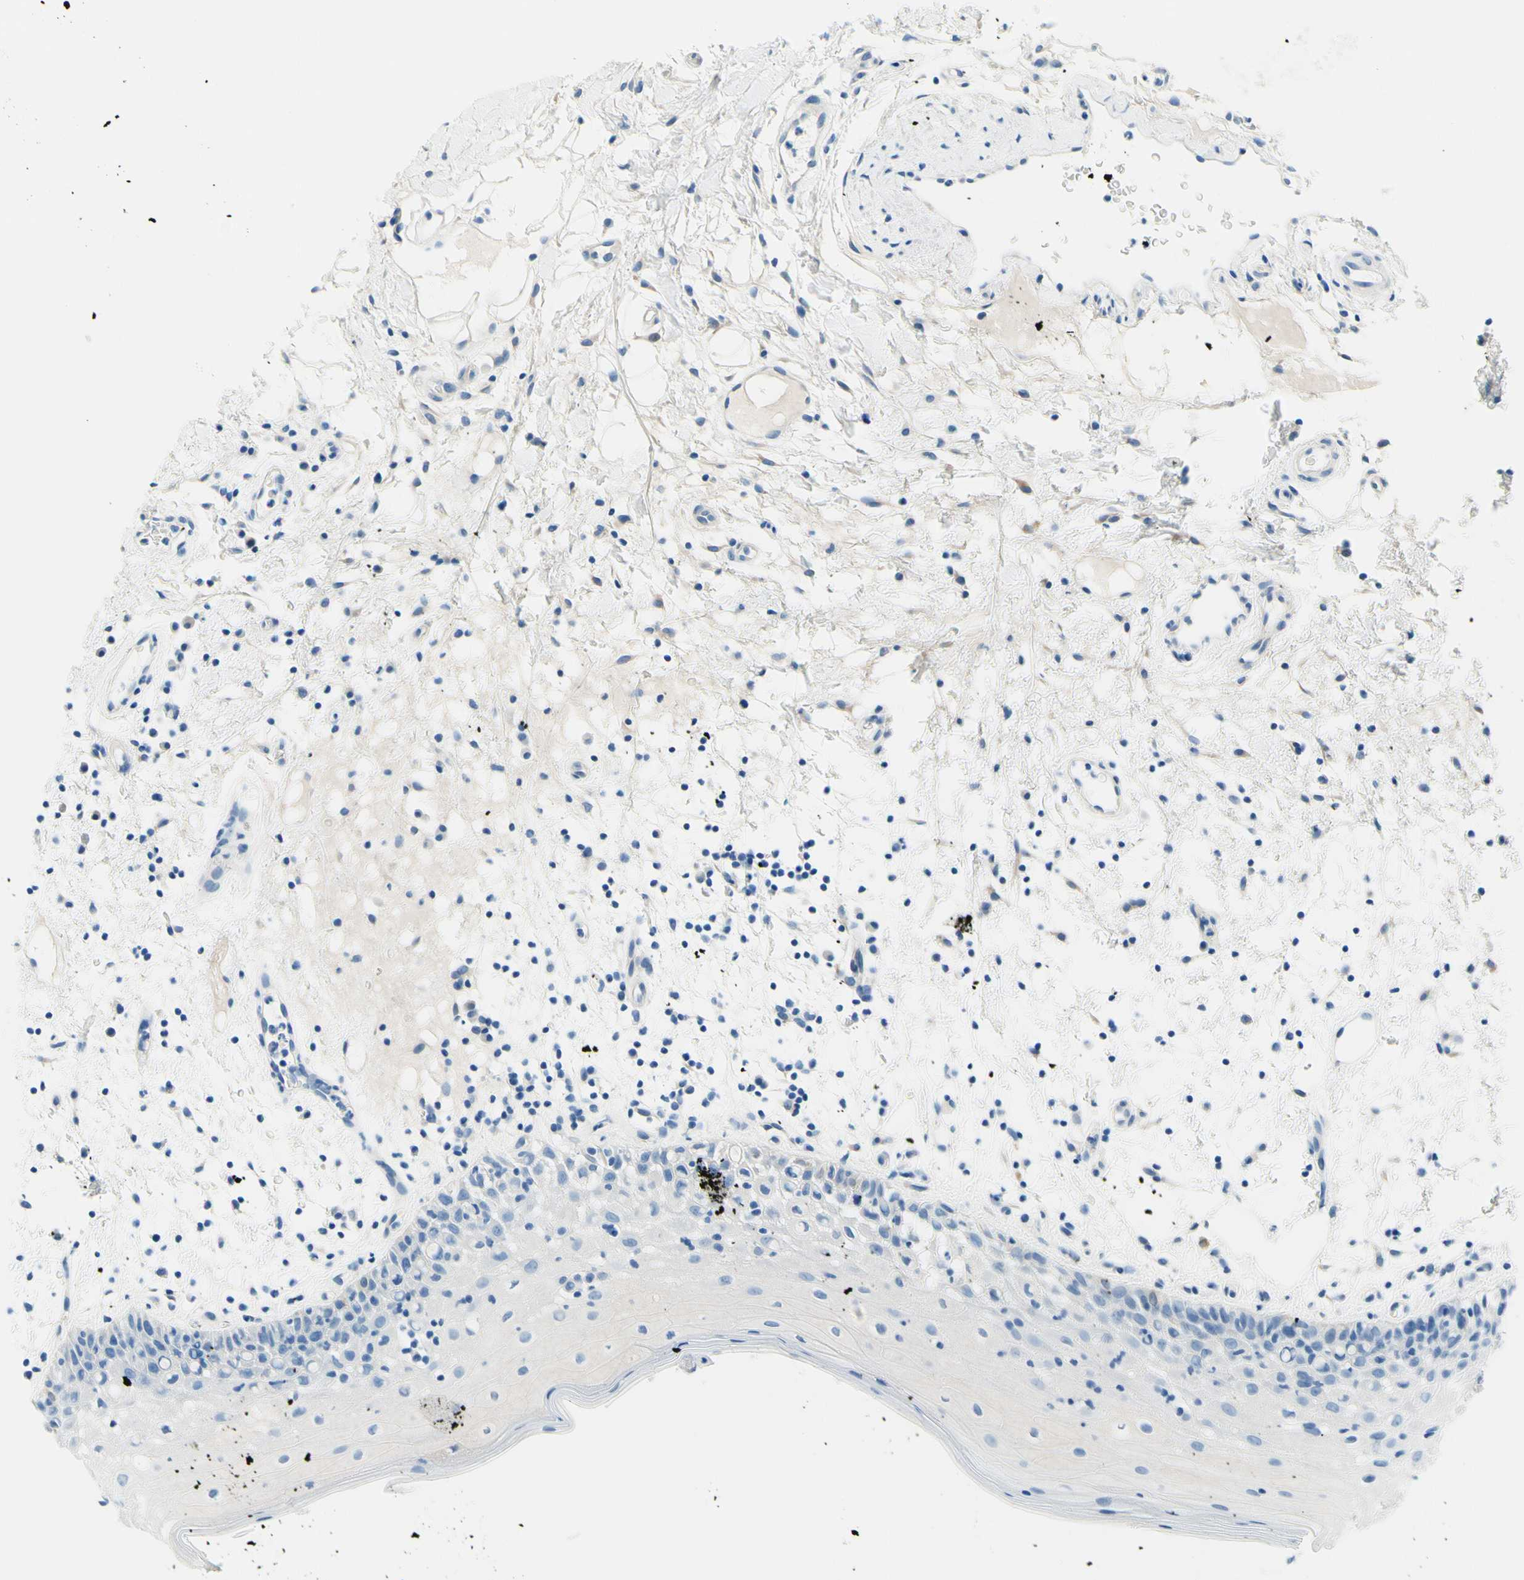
{"staining": {"intensity": "negative", "quantity": "none", "location": "none"}, "tissue": "oral mucosa", "cell_type": "Squamous epithelial cells", "image_type": "normal", "snomed": [{"axis": "morphology", "description": "Normal tissue, NOS"}, {"axis": "morphology", "description": "Squamous cell carcinoma, NOS"}, {"axis": "topography", "description": "Skeletal muscle"}, {"axis": "topography", "description": "Oral tissue"}], "caption": "Immunohistochemistry image of normal oral mucosa: oral mucosa stained with DAB (3,3'-diaminobenzidine) displays no significant protein staining in squamous epithelial cells.", "gene": "PASD1", "patient": {"sex": "male", "age": 71}}